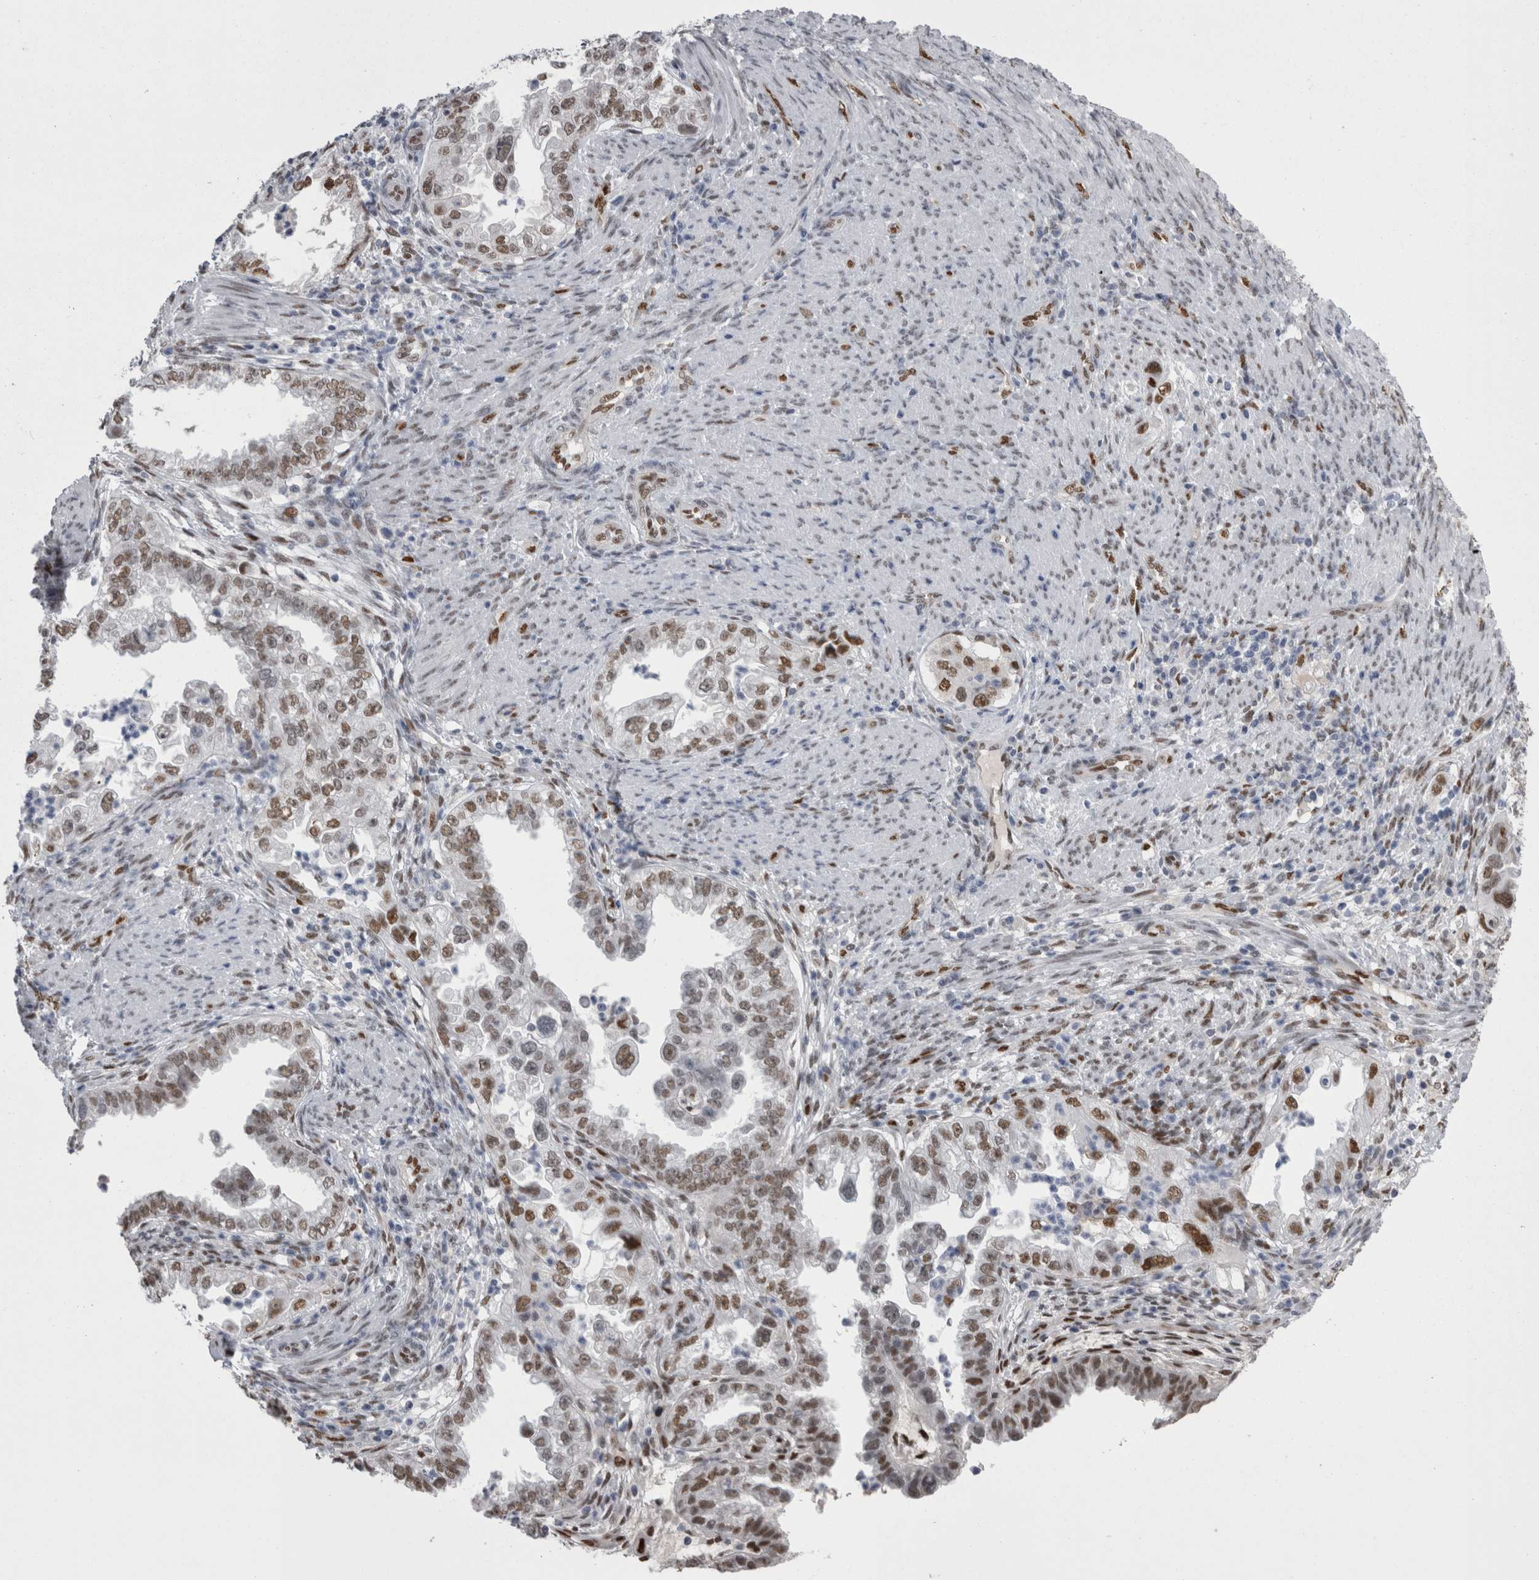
{"staining": {"intensity": "moderate", "quantity": ">75%", "location": "nuclear"}, "tissue": "endometrial cancer", "cell_type": "Tumor cells", "image_type": "cancer", "snomed": [{"axis": "morphology", "description": "Adenocarcinoma, NOS"}, {"axis": "topography", "description": "Endometrium"}], "caption": "Endometrial adenocarcinoma stained with a brown dye shows moderate nuclear positive expression in about >75% of tumor cells.", "gene": "C1orf54", "patient": {"sex": "female", "age": 85}}